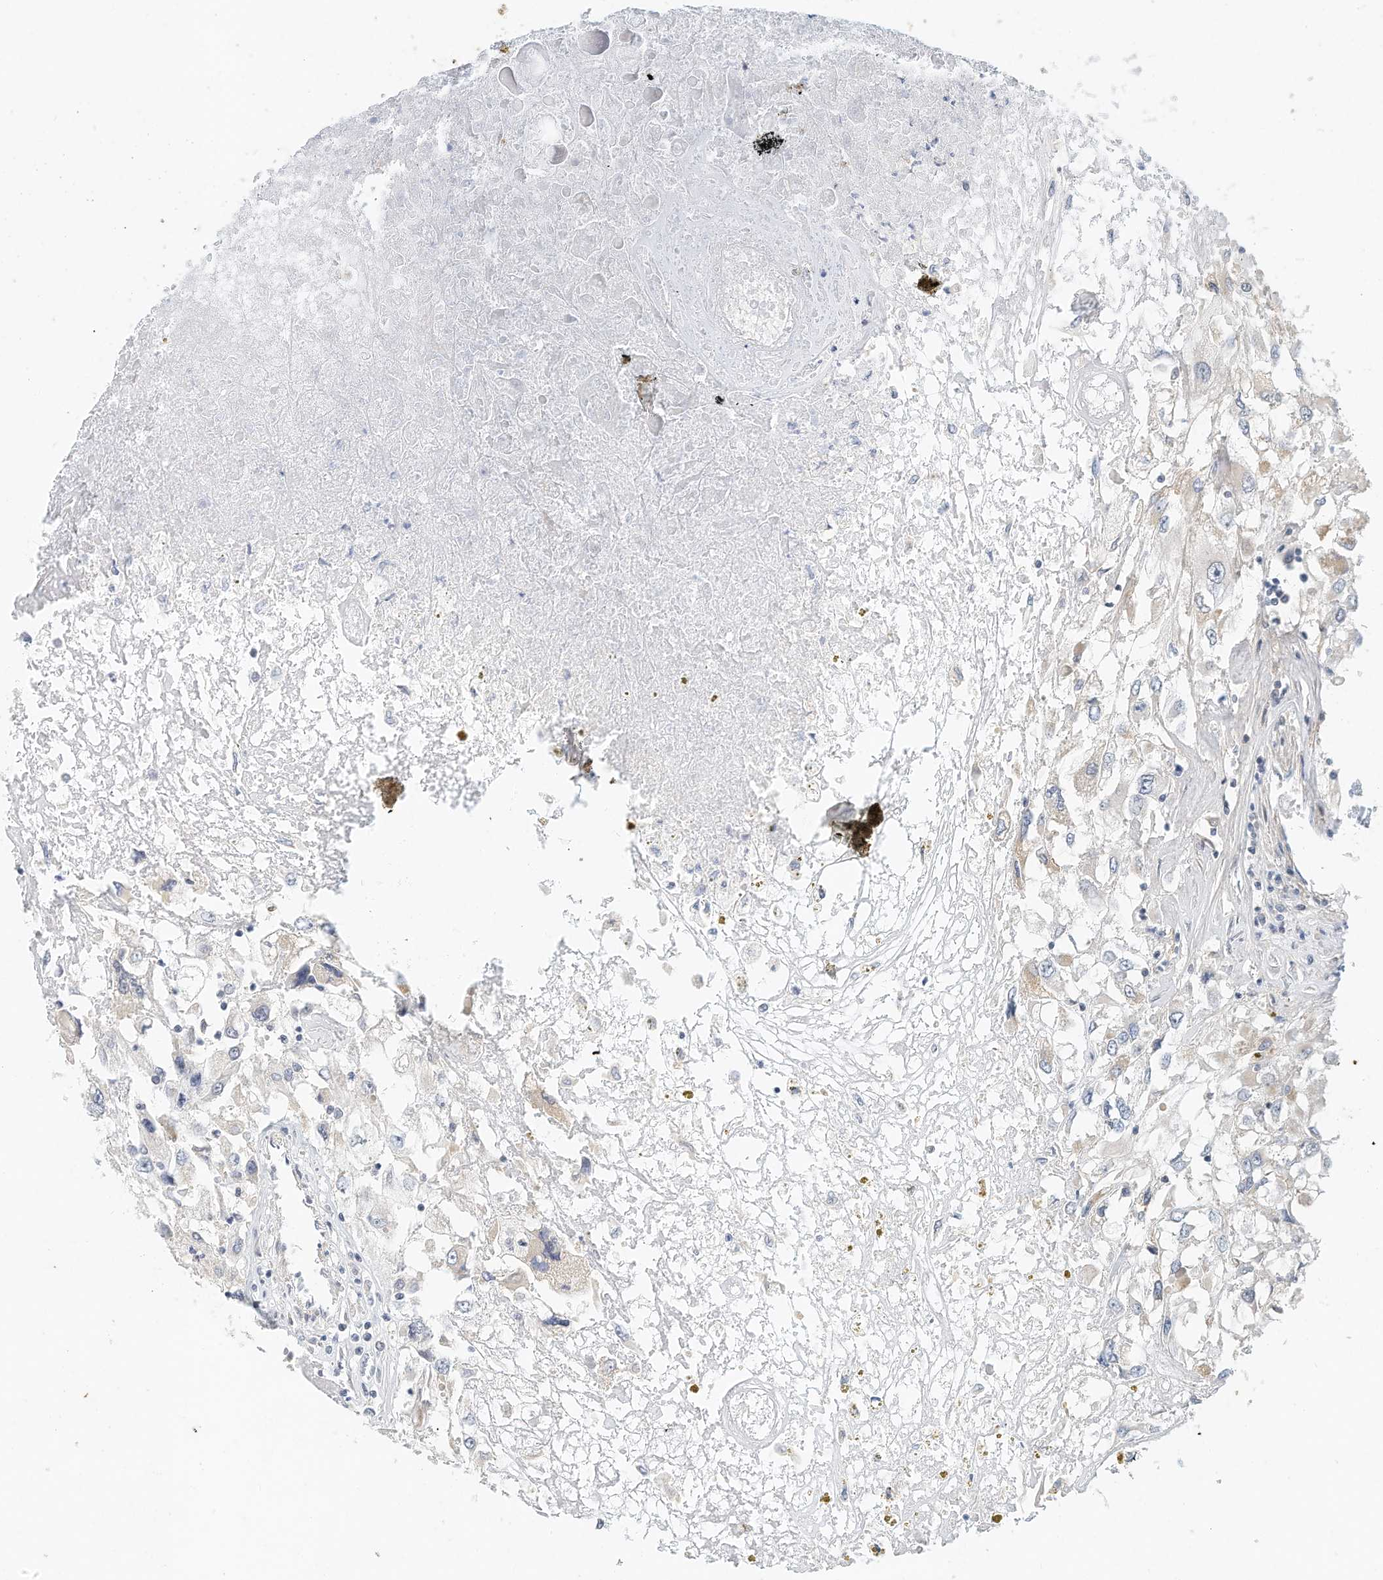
{"staining": {"intensity": "negative", "quantity": "none", "location": "none"}, "tissue": "renal cancer", "cell_type": "Tumor cells", "image_type": "cancer", "snomed": [{"axis": "morphology", "description": "Adenocarcinoma, NOS"}, {"axis": "topography", "description": "Kidney"}], "caption": "The histopathology image demonstrates no significant staining in tumor cells of renal cancer (adenocarcinoma). (IHC, brightfield microscopy, high magnification).", "gene": "MICAL1", "patient": {"sex": "female", "age": 52}}